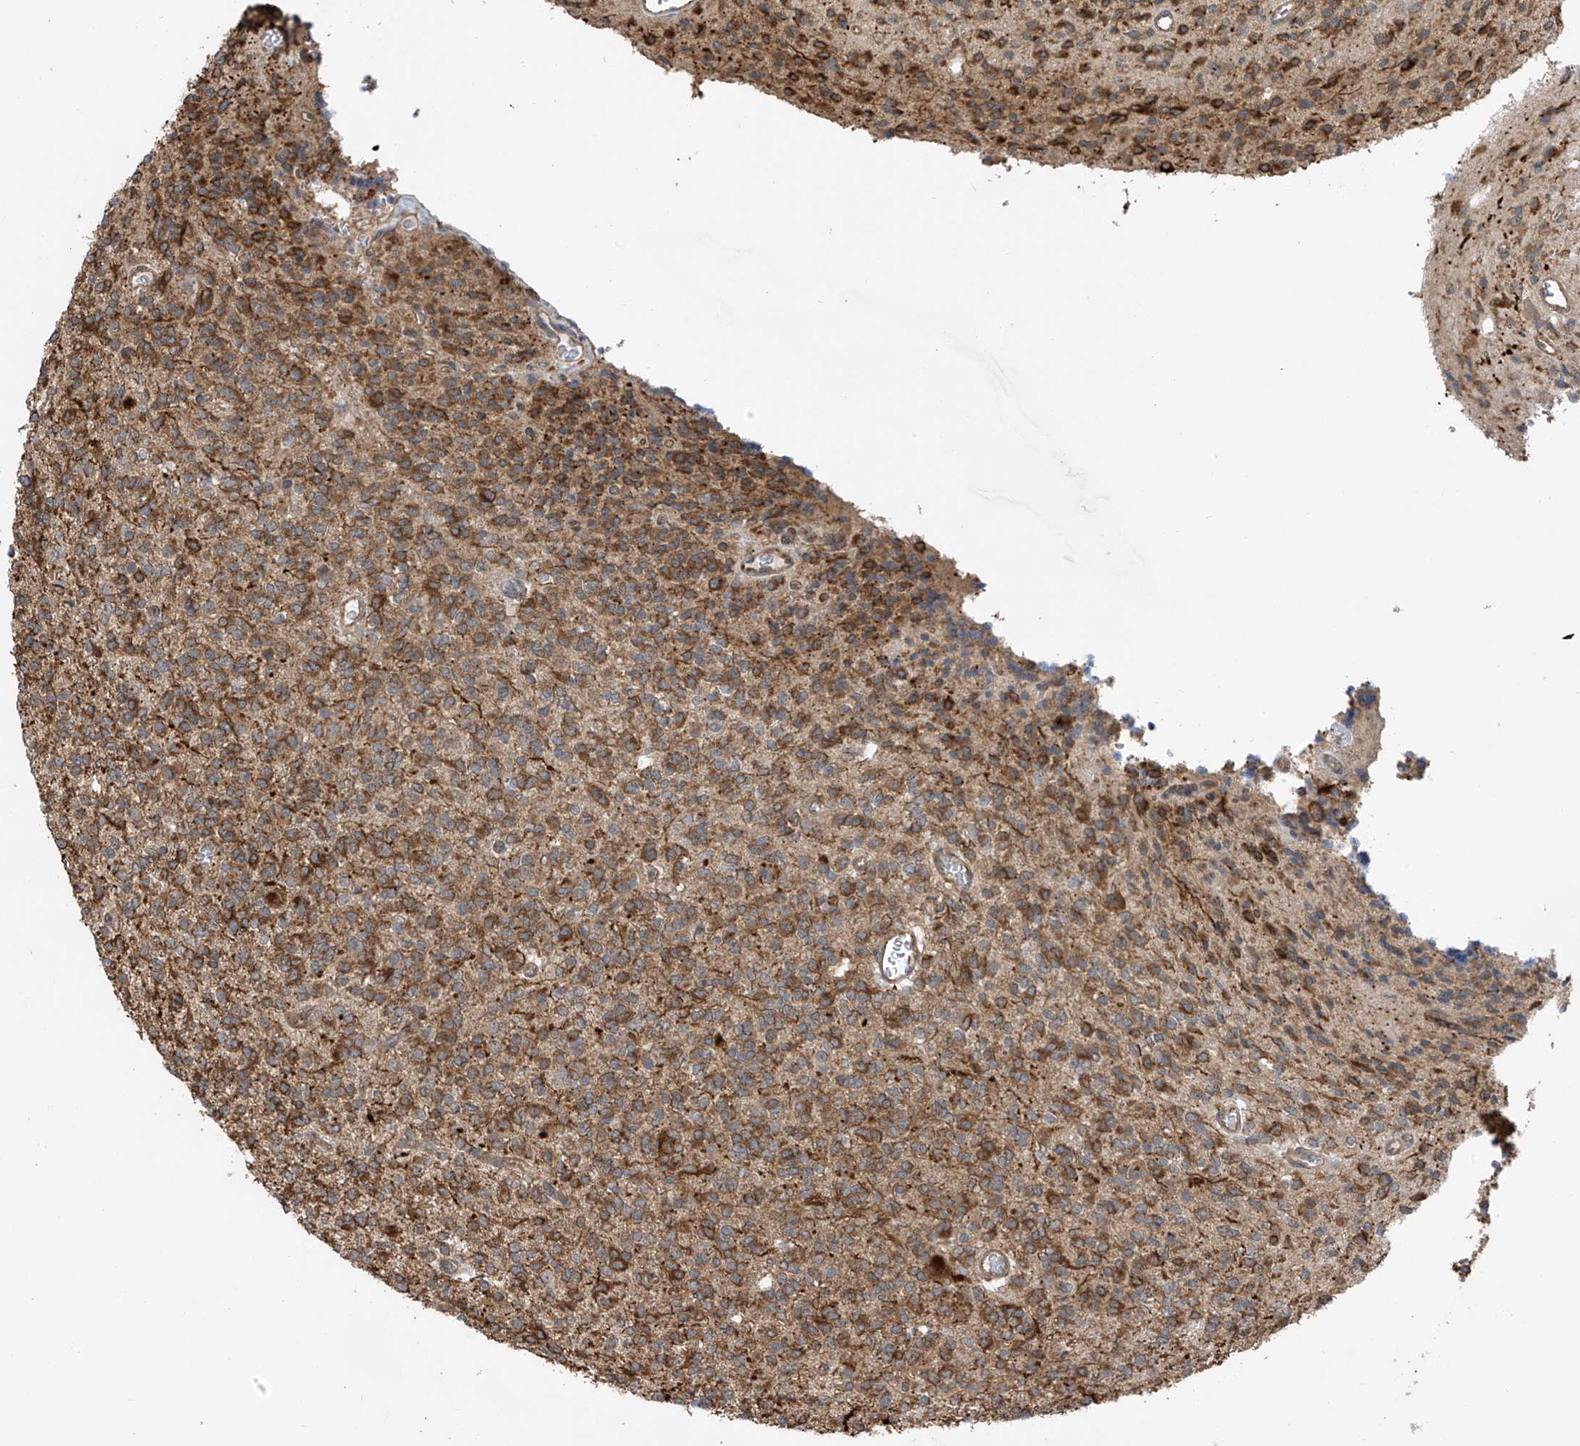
{"staining": {"intensity": "moderate", "quantity": ">75%", "location": "cytoplasmic/membranous"}, "tissue": "glioma", "cell_type": "Tumor cells", "image_type": "cancer", "snomed": [{"axis": "morphology", "description": "Glioma, malignant, High grade"}, {"axis": "topography", "description": "Brain"}], "caption": "Immunohistochemistry of human high-grade glioma (malignant) exhibits medium levels of moderate cytoplasmic/membranous positivity in about >75% of tumor cells.", "gene": "ZNF189", "patient": {"sex": "male", "age": 34}}